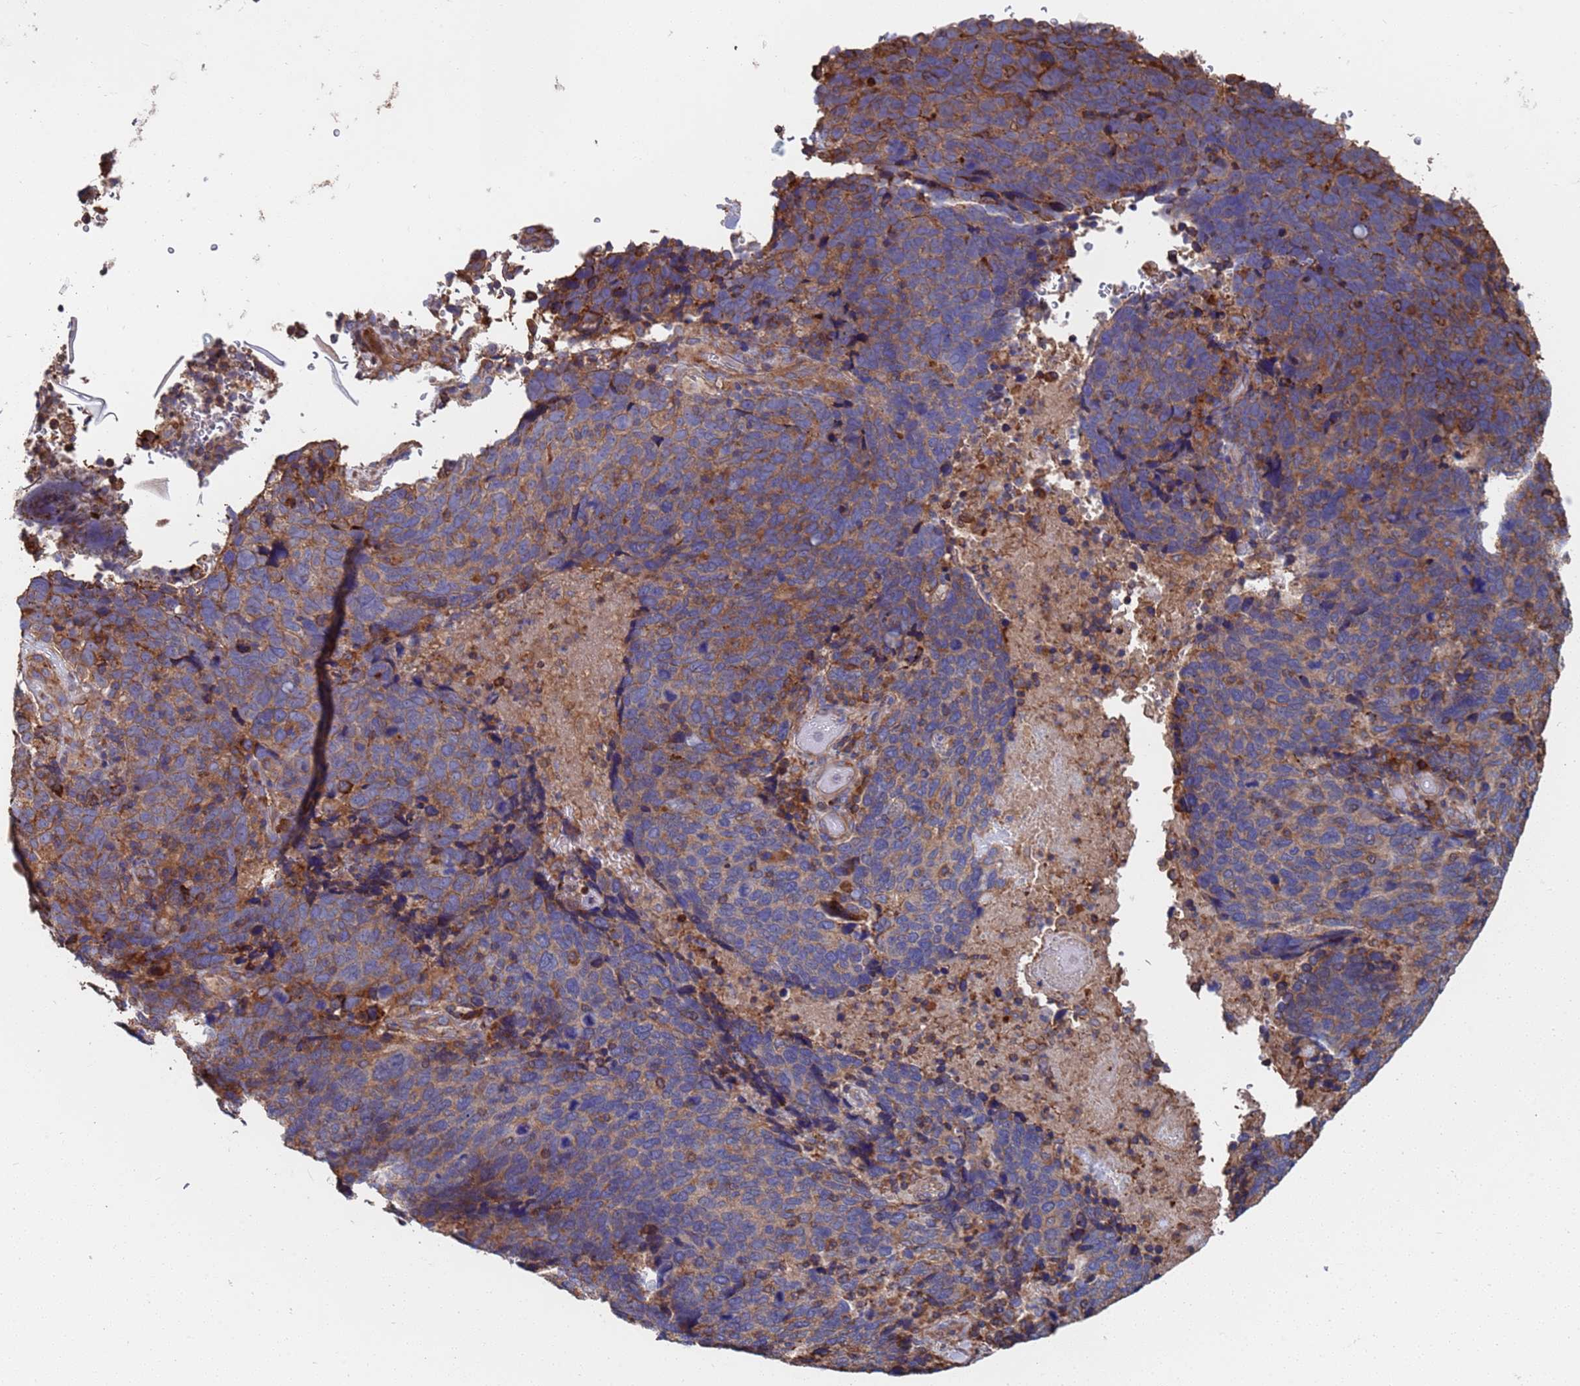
{"staining": {"intensity": "moderate", "quantity": "<25%", "location": "cytoplasmic/membranous"}, "tissue": "cervical cancer", "cell_type": "Tumor cells", "image_type": "cancer", "snomed": [{"axis": "morphology", "description": "Squamous cell carcinoma, NOS"}, {"axis": "topography", "description": "Cervix"}], "caption": "High-magnification brightfield microscopy of cervical squamous cell carcinoma stained with DAB (3,3'-diaminobenzidine) (brown) and counterstained with hematoxylin (blue). tumor cells exhibit moderate cytoplasmic/membranous positivity is present in approximately<25% of cells.", "gene": "PYCR1", "patient": {"sex": "female", "age": 41}}